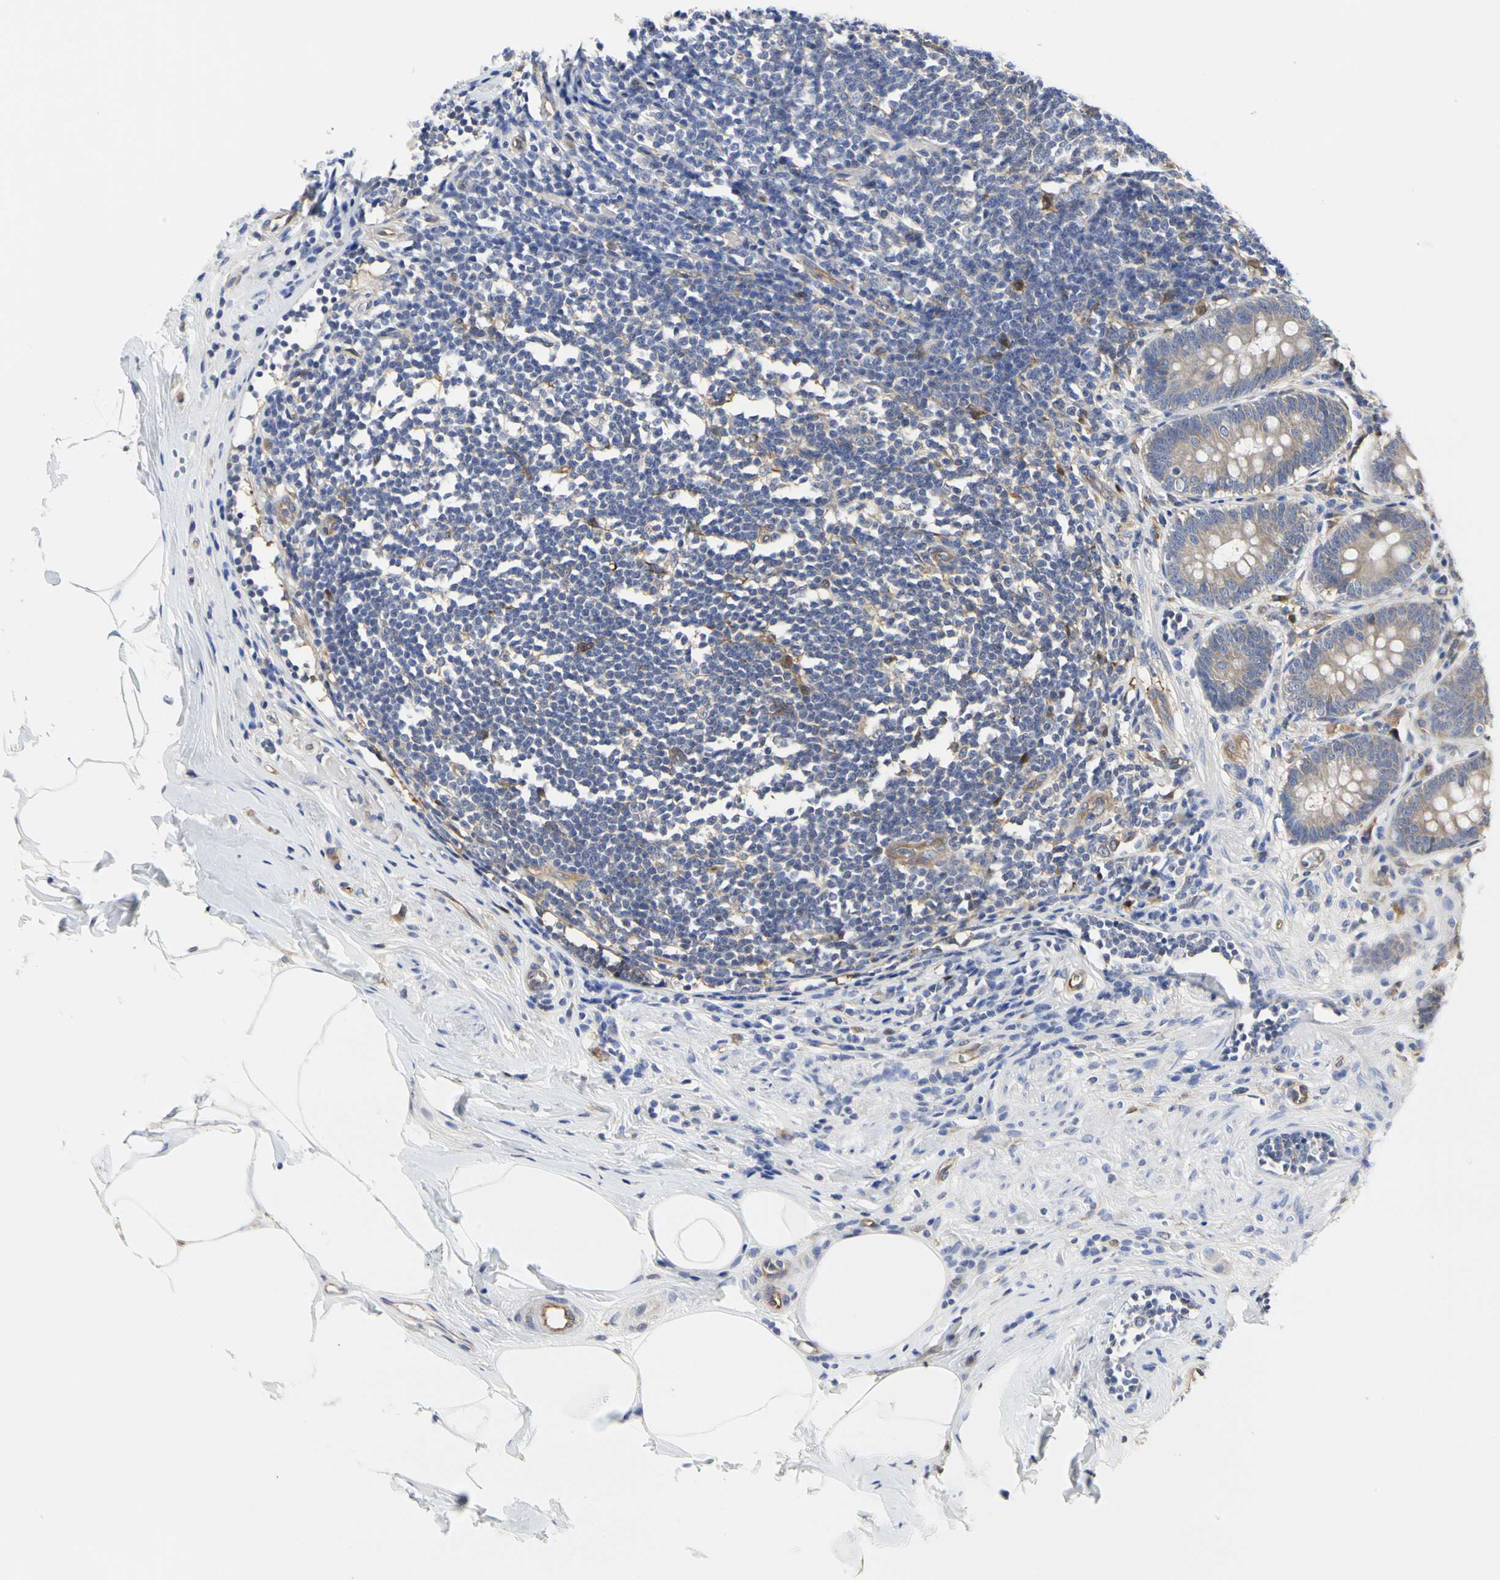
{"staining": {"intensity": "weak", "quantity": ">75%", "location": "cytoplasmic/membranous"}, "tissue": "appendix", "cell_type": "Glandular cells", "image_type": "normal", "snomed": [{"axis": "morphology", "description": "Normal tissue, NOS"}, {"axis": "topography", "description": "Appendix"}], "caption": "Immunohistochemistry histopathology image of benign human appendix stained for a protein (brown), which reveals low levels of weak cytoplasmic/membranous staining in approximately >75% of glandular cells.", "gene": "C3orf52", "patient": {"sex": "female", "age": 50}}